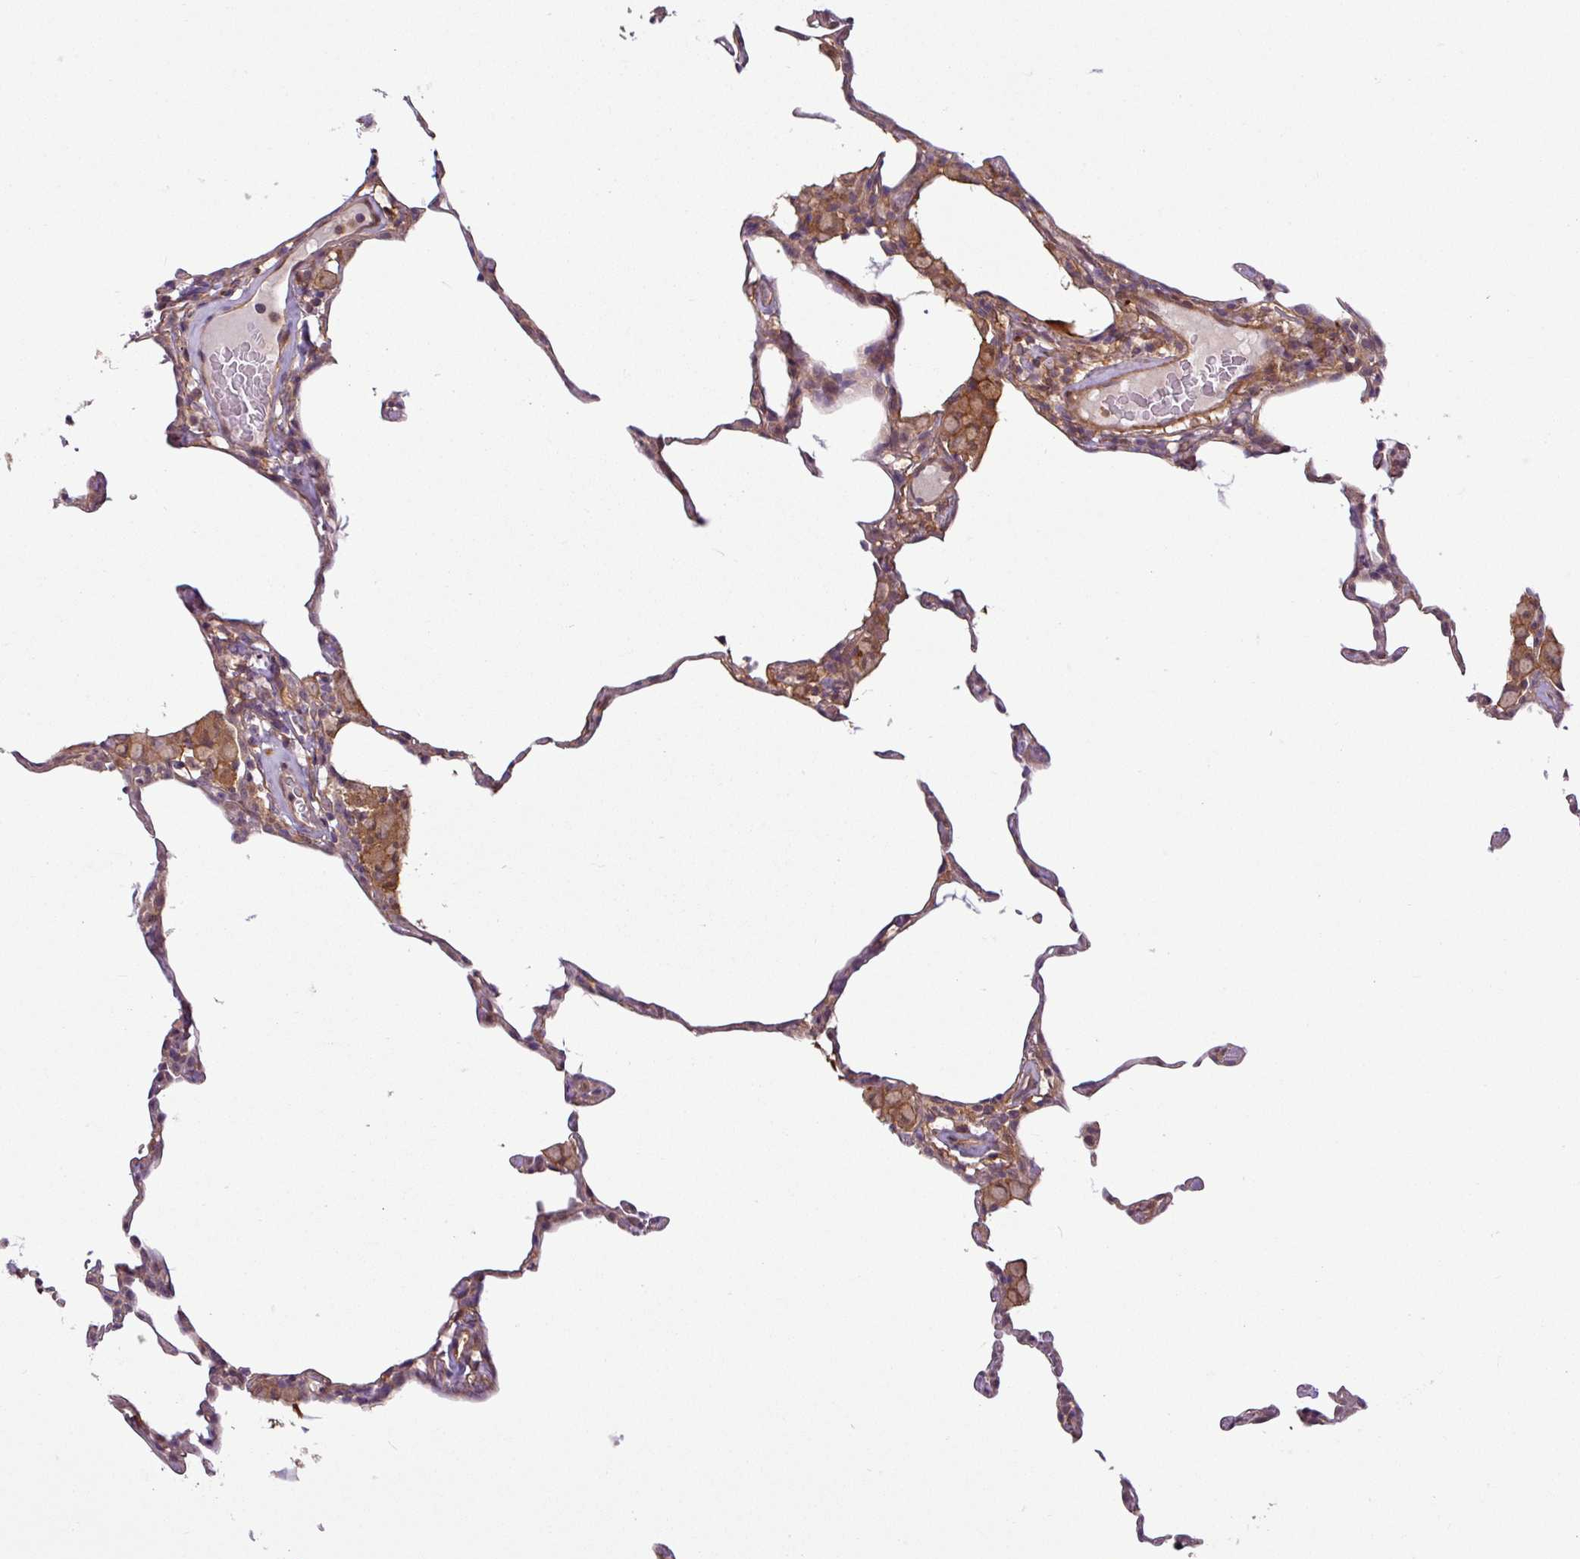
{"staining": {"intensity": "weak", "quantity": "<25%", "location": "cytoplasmic/membranous"}, "tissue": "lung", "cell_type": "Alveolar cells", "image_type": "normal", "snomed": [{"axis": "morphology", "description": "Normal tissue, NOS"}, {"axis": "topography", "description": "Lung"}], "caption": "Immunohistochemistry (IHC) photomicrograph of benign human lung stained for a protein (brown), which exhibits no expression in alveolar cells. (IHC, brightfield microscopy, high magnification).", "gene": "SH3BGRL", "patient": {"sex": "female", "age": 57}}